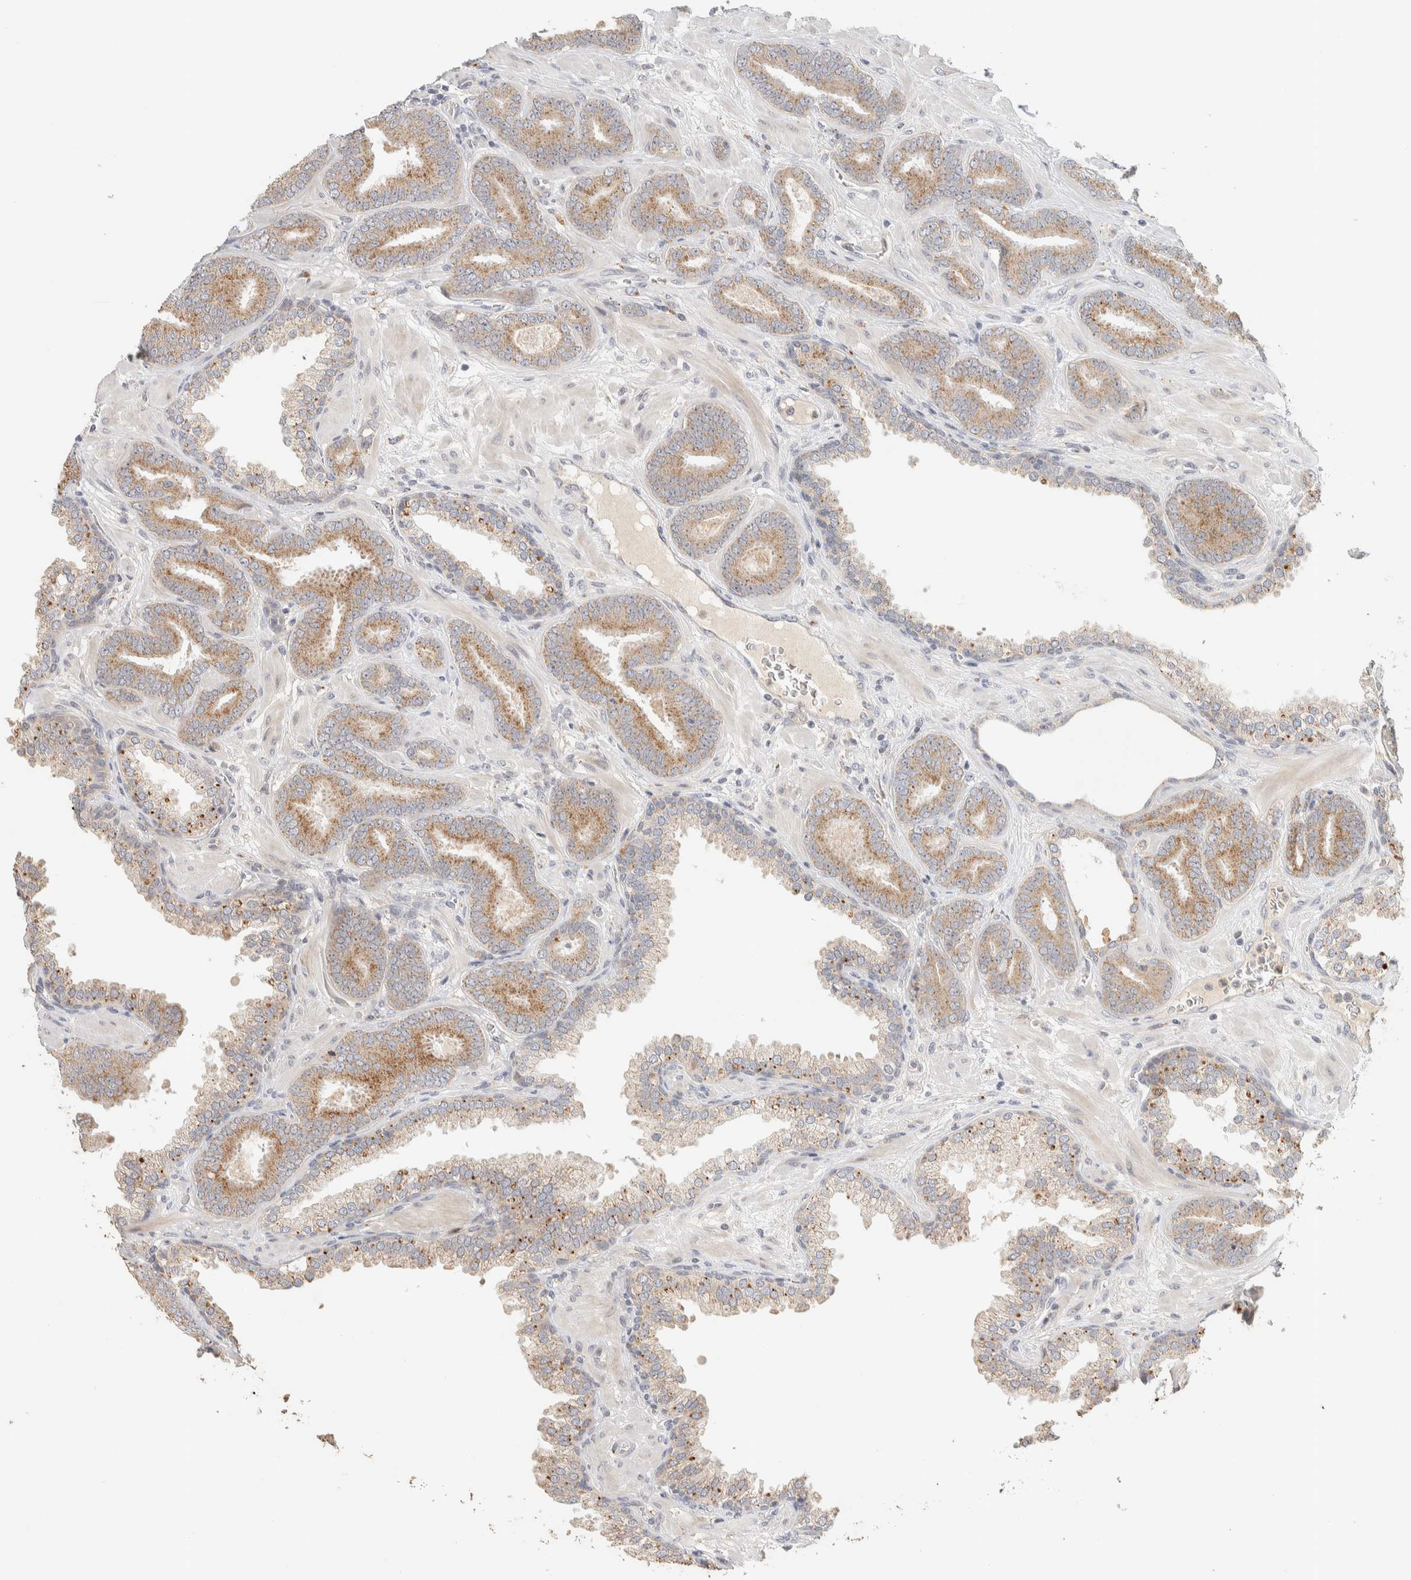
{"staining": {"intensity": "weak", "quantity": "25%-75%", "location": "cytoplasmic/membranous"}, "tissue": "prostate cancer", "cell_type": "Tumor cells", "image_type": "cancer", "snomed": [{"axis": "morphology", "description": "Adenocarcinoma, Low grade"}, {"axis": "topography", "description": "Prostate"}], "caption": "DAB immunohistochemical staining of human prostate low-grade adenocarcinoma shows weak cytoplasmic/membranous protein expression in approximately 25%-75% of tumor cells. The staining was performed using DAB (3,3'-diaminobenzidine), with brown indicating positive protein expression. Nuclei are stained blue with hematoxylin.", "gene": "ITPA", "patient": {"sex": "male", "age": 62}}